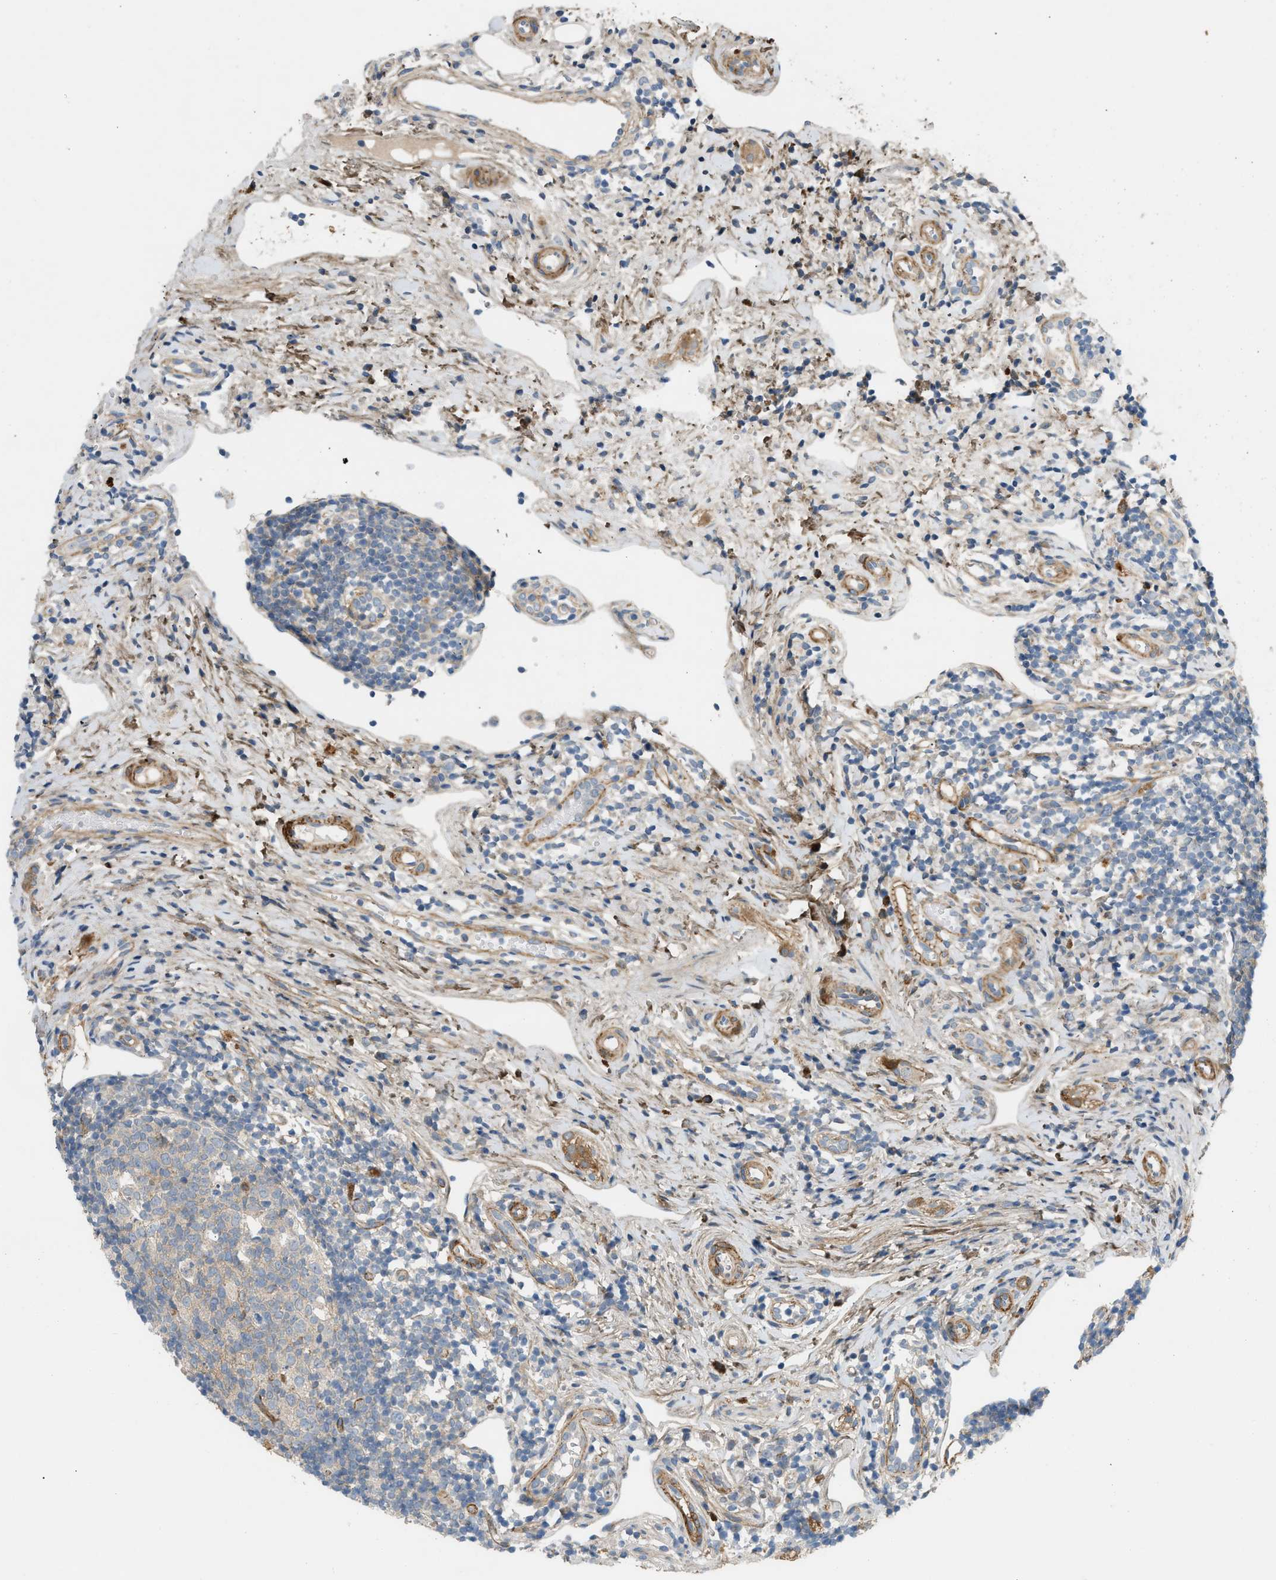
{"staining": {"intensity": "moderate", "quantity": ">75%", "location": "cytoplasmic/membranous"}, "tissue": "appendix", "cell_type": "Glandular cells", "image_type": "normal", "snomed": [{"axis": "morphology", "description": "Normal tissue, NOS"}, {"axis": "topography", "description": "Appendix"}], "caption": "A brown stain highlights moderate cytoplasmic/membranous expression of a protein in glandular cells of normal human appendix.", "gene": "EDNRA", "patient": {"sex": "female", "age": 20}}